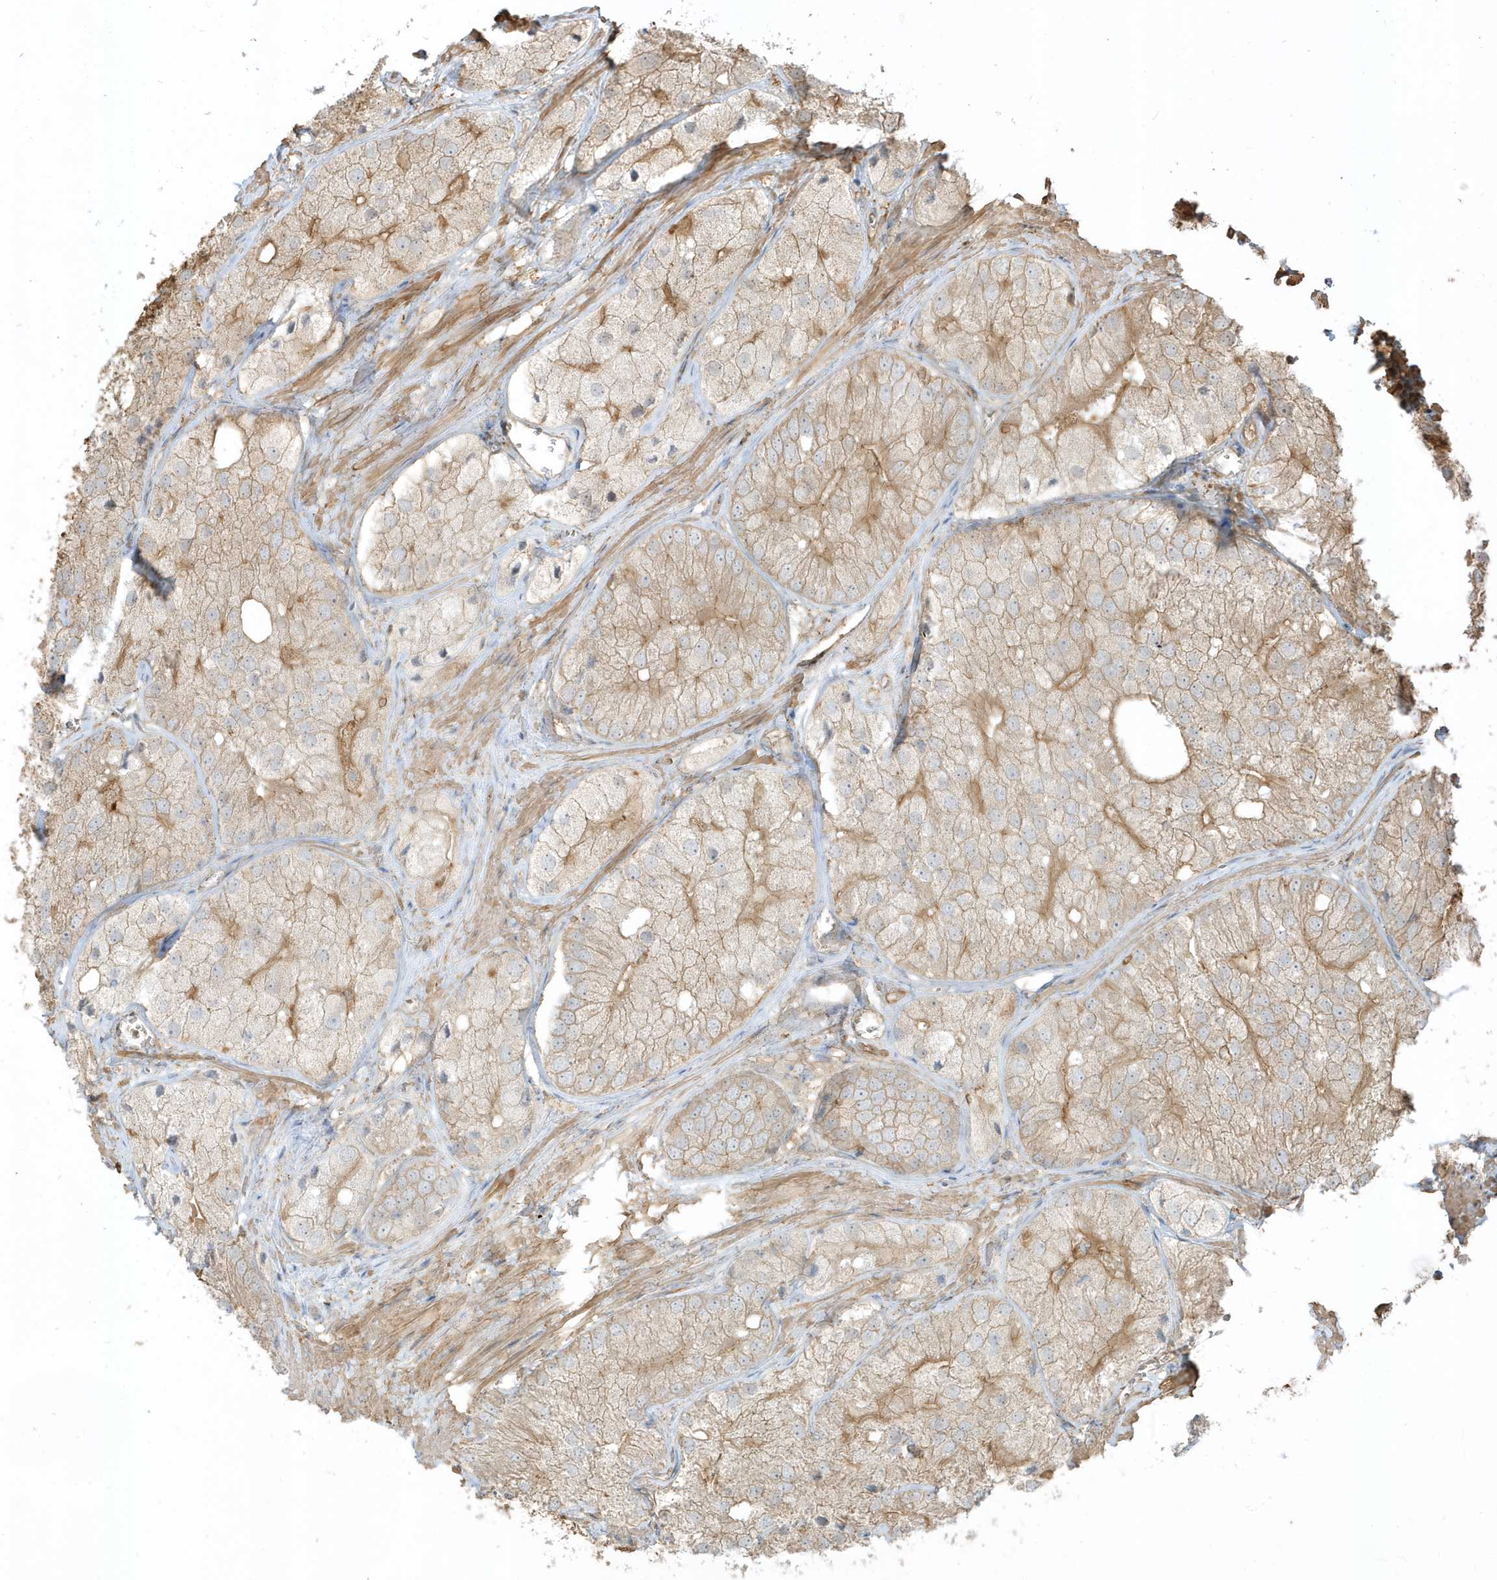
{"staining": {"intensity": "weak", "quantity": ">75%", "location": "cytoplasmic/membranous"}, "tissue": "prostate cancer", "cell_type": "Tumor cells", "image_type": "cancer", "snomed": [{"axis": "morphology", "description": "Adenocarcinoma, Low grade"}, {"axis": "topography", "description": "Prostate"}], "caption": "A high-resolution histopathology image shows immunohistochemistry (IHC) staining of prostate cancer, which exhibits weak cytoplasmic/membranous positivity in approximately >75% of tumor cells. Nuclei are stained in blue.", "gene": "ZBTB8A", "patient": {"sex": "male", "age": 69}}